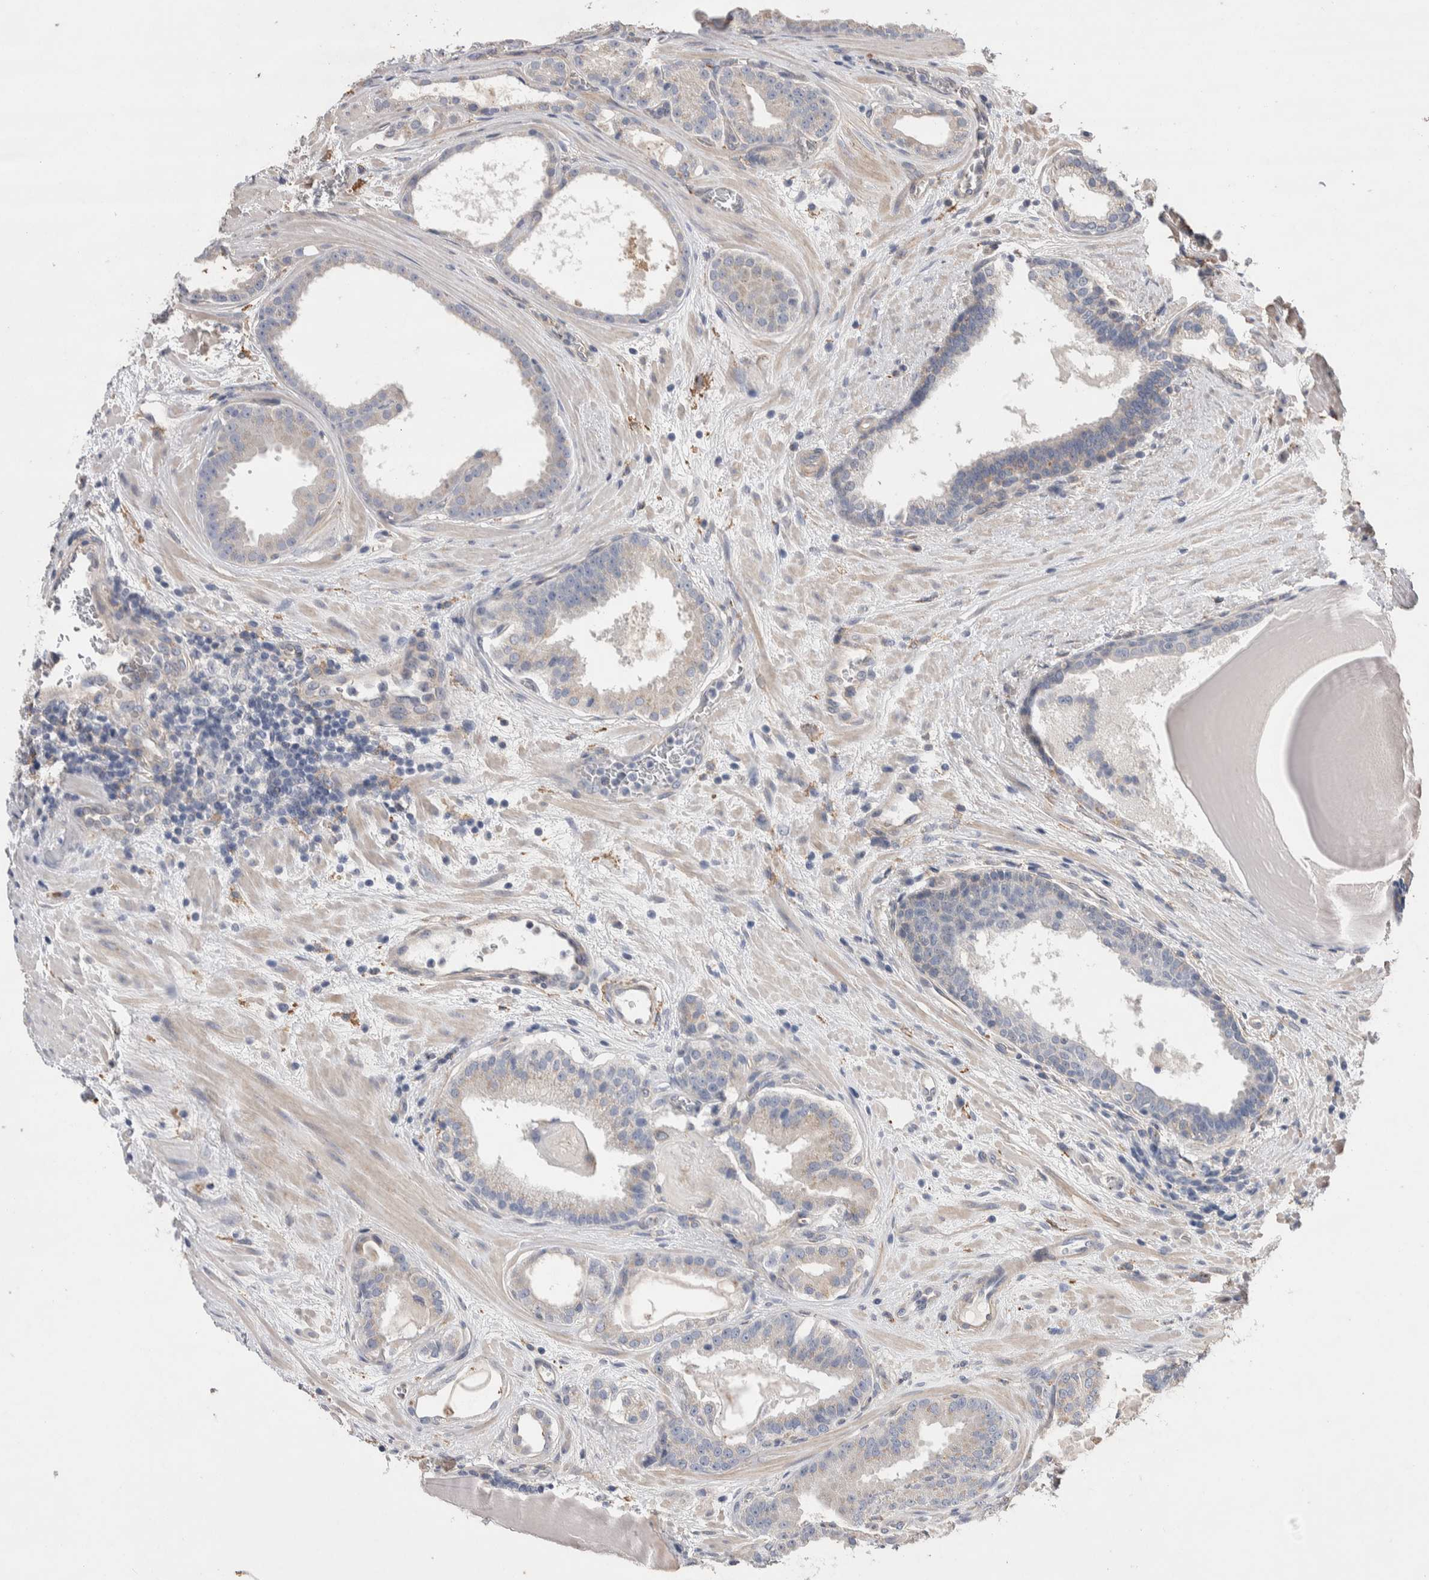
{"staining": {"intensity": "negative", "quantity": "none", "location": "none"}, "tissue": "prostate cancer", "cell_type": "Tumor cells", "image_type": "cancer", "snomed": [{"axis": "morphology", "description": "Adenocarcinoma, High grade"}, {"axis": "topography", "description": "Prostate"}], "caption": "An image of prostate high-grade adenocarcinoma stained for a protein displays no brown staining in tumor cells.", "gene": "GCNA", "patient": {"sex": "male", "age": 60}}